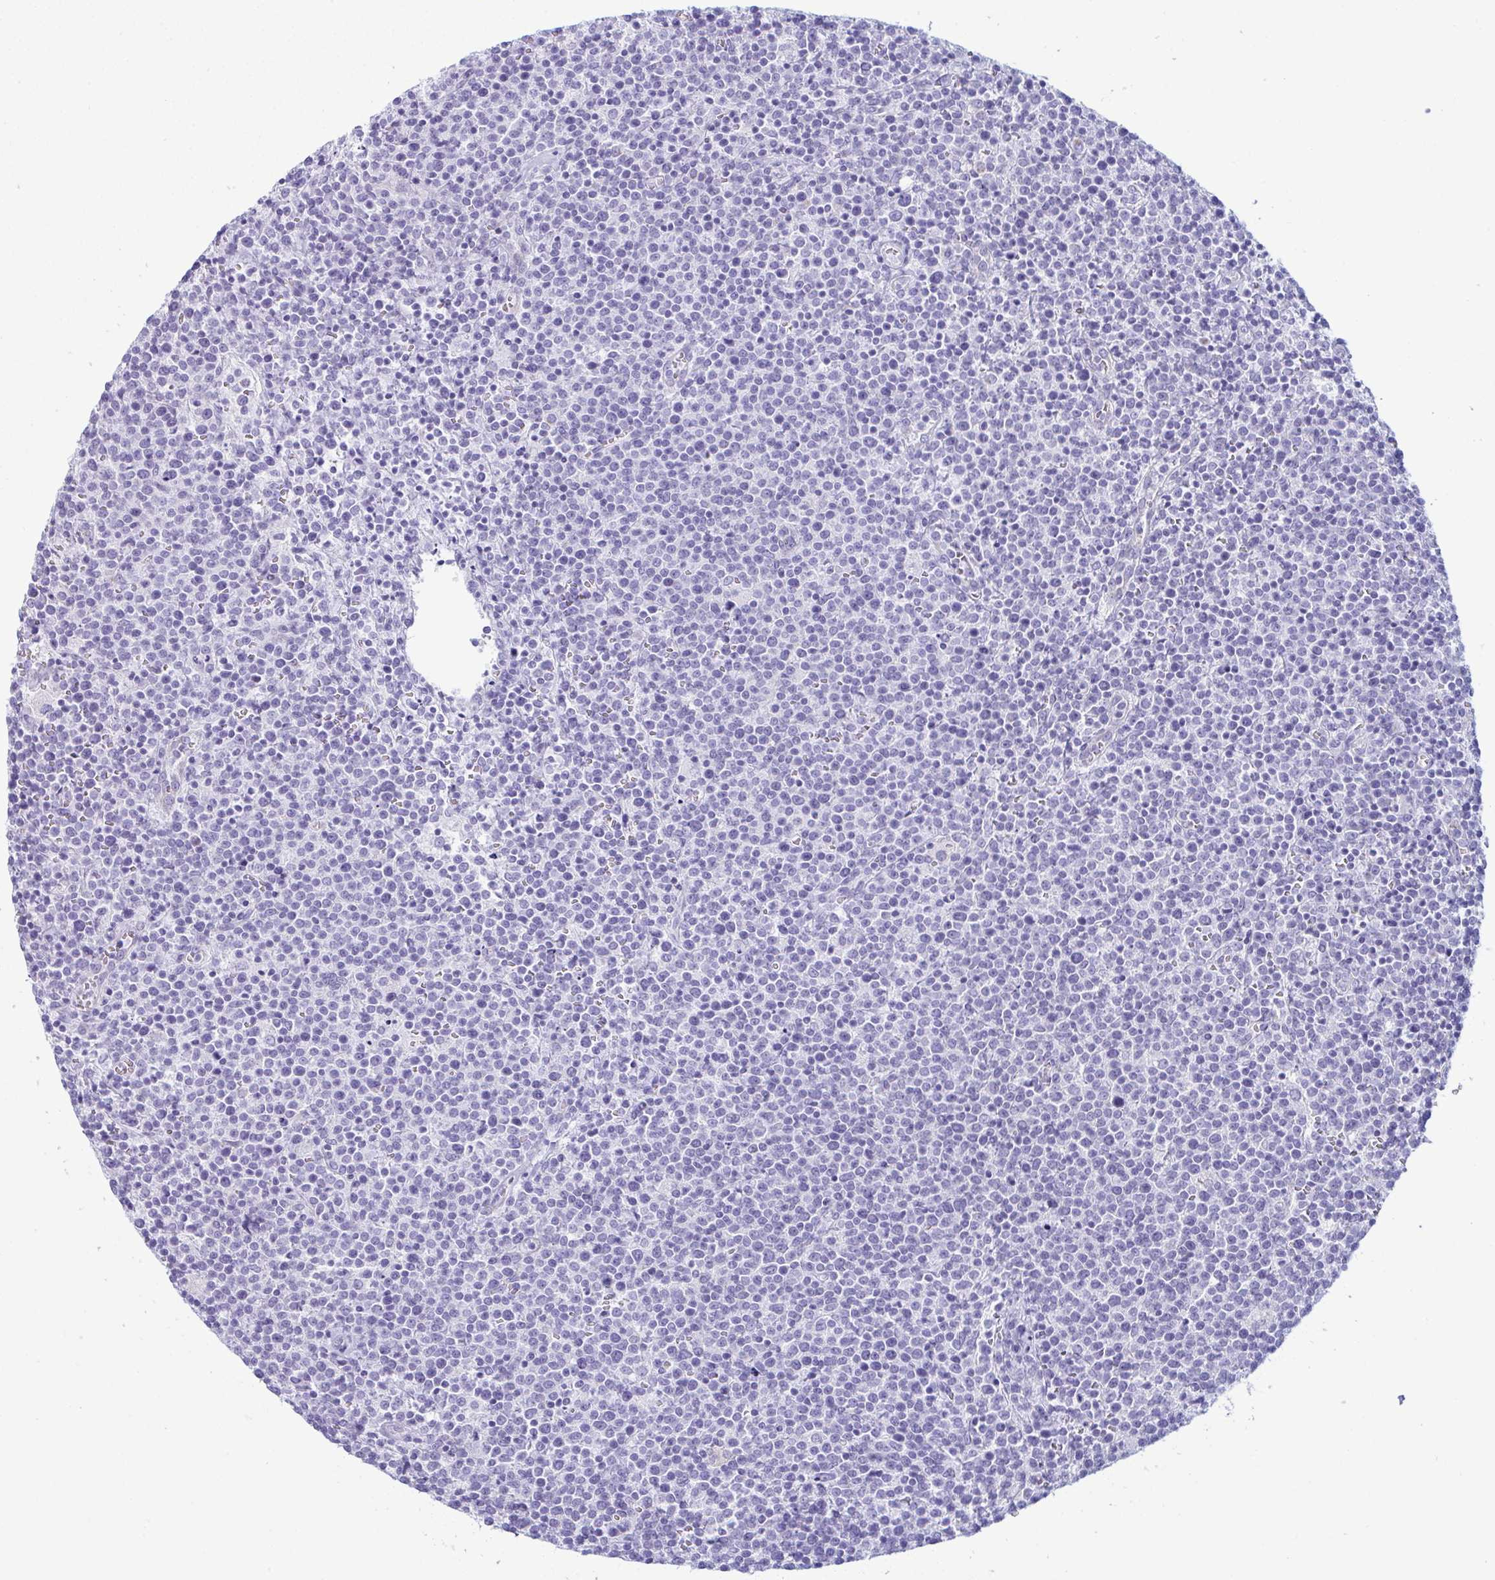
{"staining": {"intensity": "negative", "quantity": "none", "location": "none"}, "tissue": "lymphoma", "cell_type": "Tumor cells", "image_type": "cancer", "snomed": [{"axis": "morphology", "description": "Malignant lymphoma, non-Hodgkin's type, High grade"}, {"axis": "topography", "description": "Lymph node"}], "caption": "This image is of high-grade malignant lymphoma, non-Hodgkin's type stained with immunohistochemistry (IHC) to label a protein in brown with the nuclei are counter-stained blue. There is no expression in tumor cells. The staining is performed using DAB (3,3'-diaminobenzidine) brown chromogen with nuclei counter-stained in using hematoxylin.", "gene": "BBS1", "patient": {"sex": "male", "age": 61}}